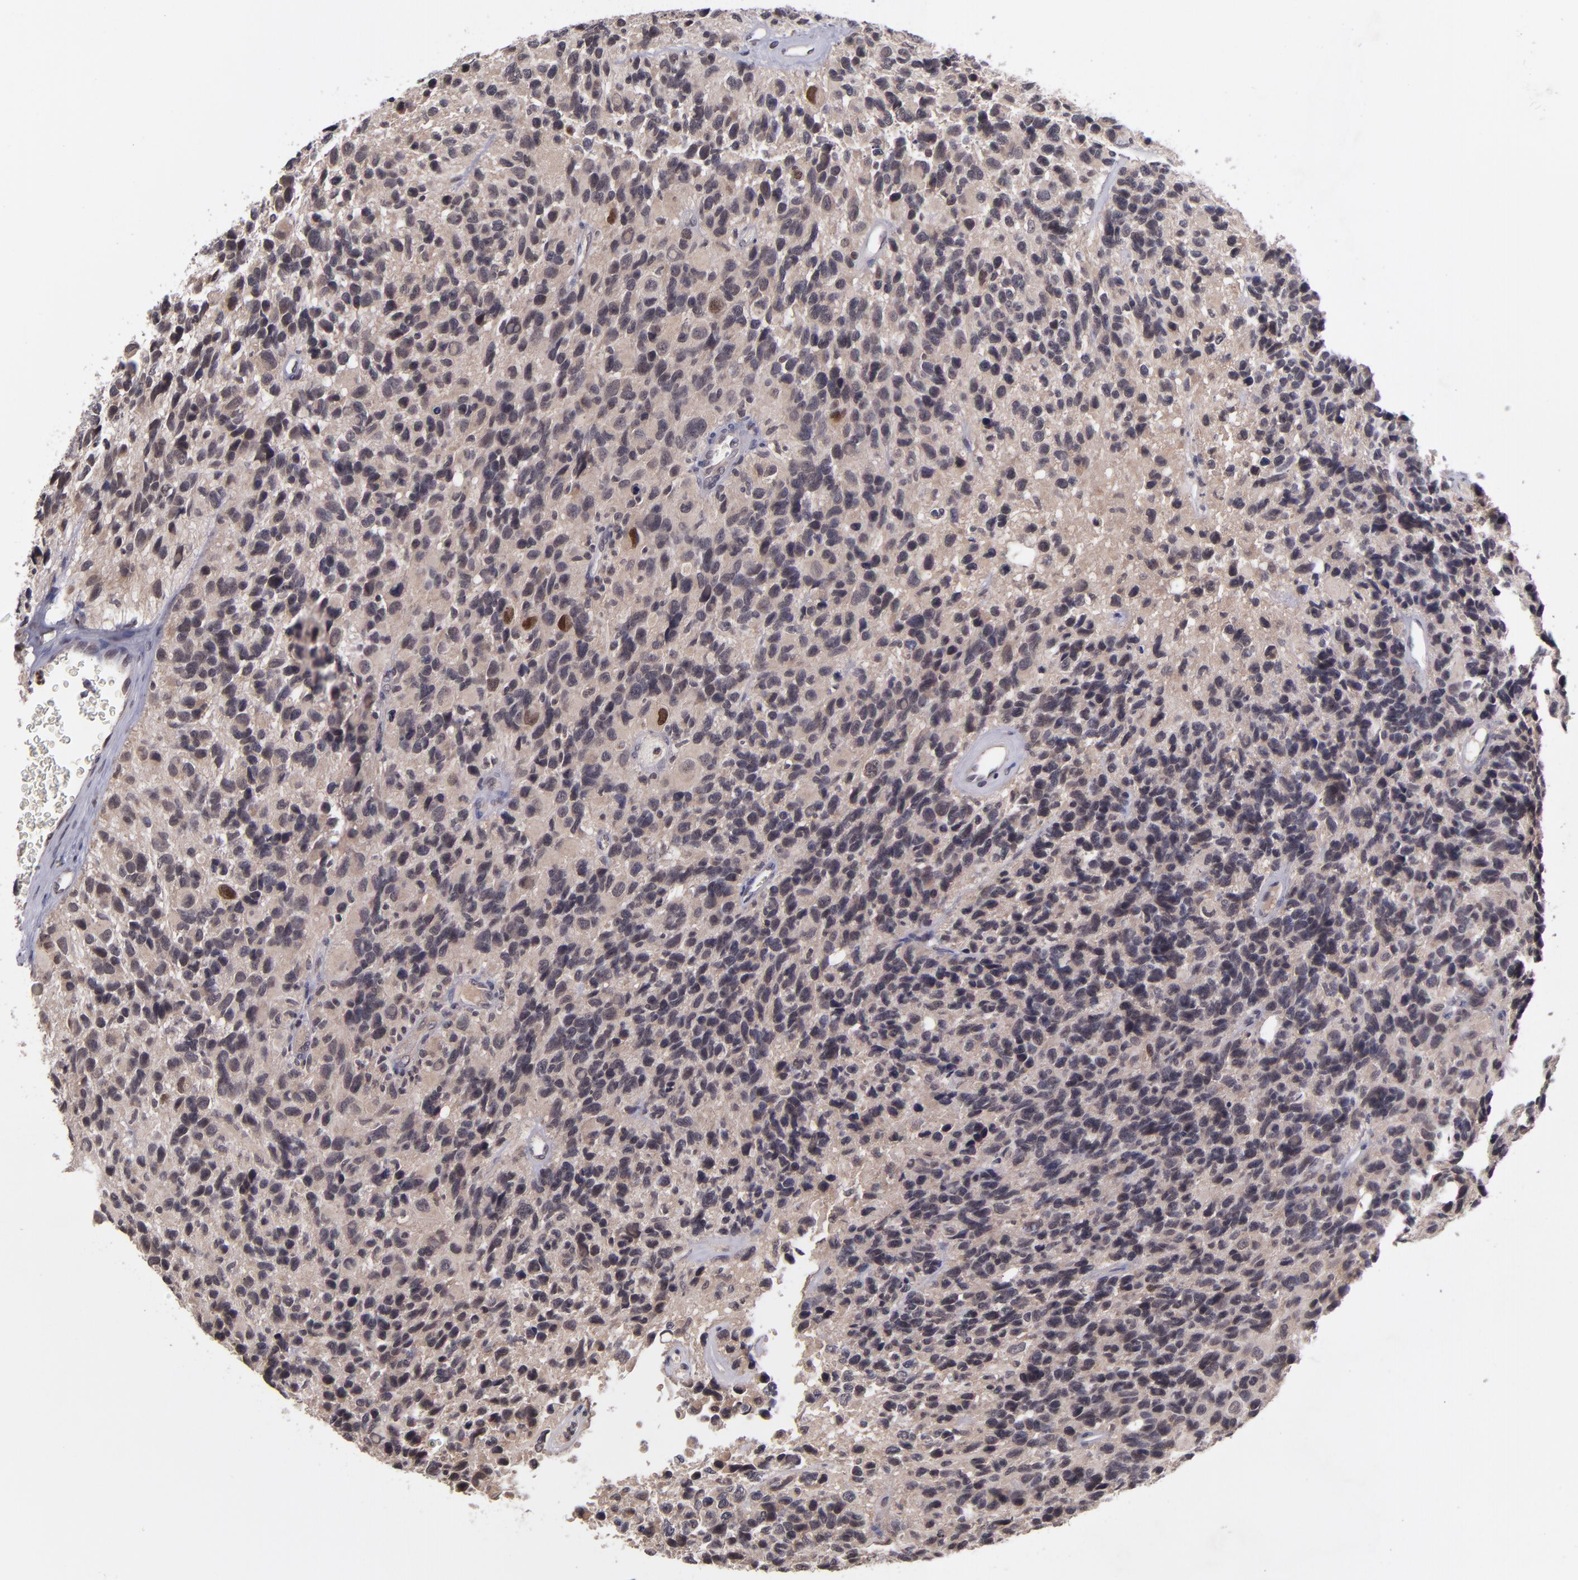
{"staining": {"intensity": "strong", "quantity": "25%-75%", "location": "nuclear"}, "tissue": "glioma", "cell_type": "Tumor cells", "image_type": "cancer", "snomed": [{"axis": "morphology", "description": "Glioma, malignant, High grade"}, {"axis": "topography", "description": "Brain"}], "caption": "Protein expression analysis of human malignant high-grade glioma reveals strong nuclear positivity in about 25%-75% of tumor cells. (Brightfield microscopy of DAB IHC at high magnification).", "gene": "CDC7", "patient": {"sex": "male", "age": 77}}